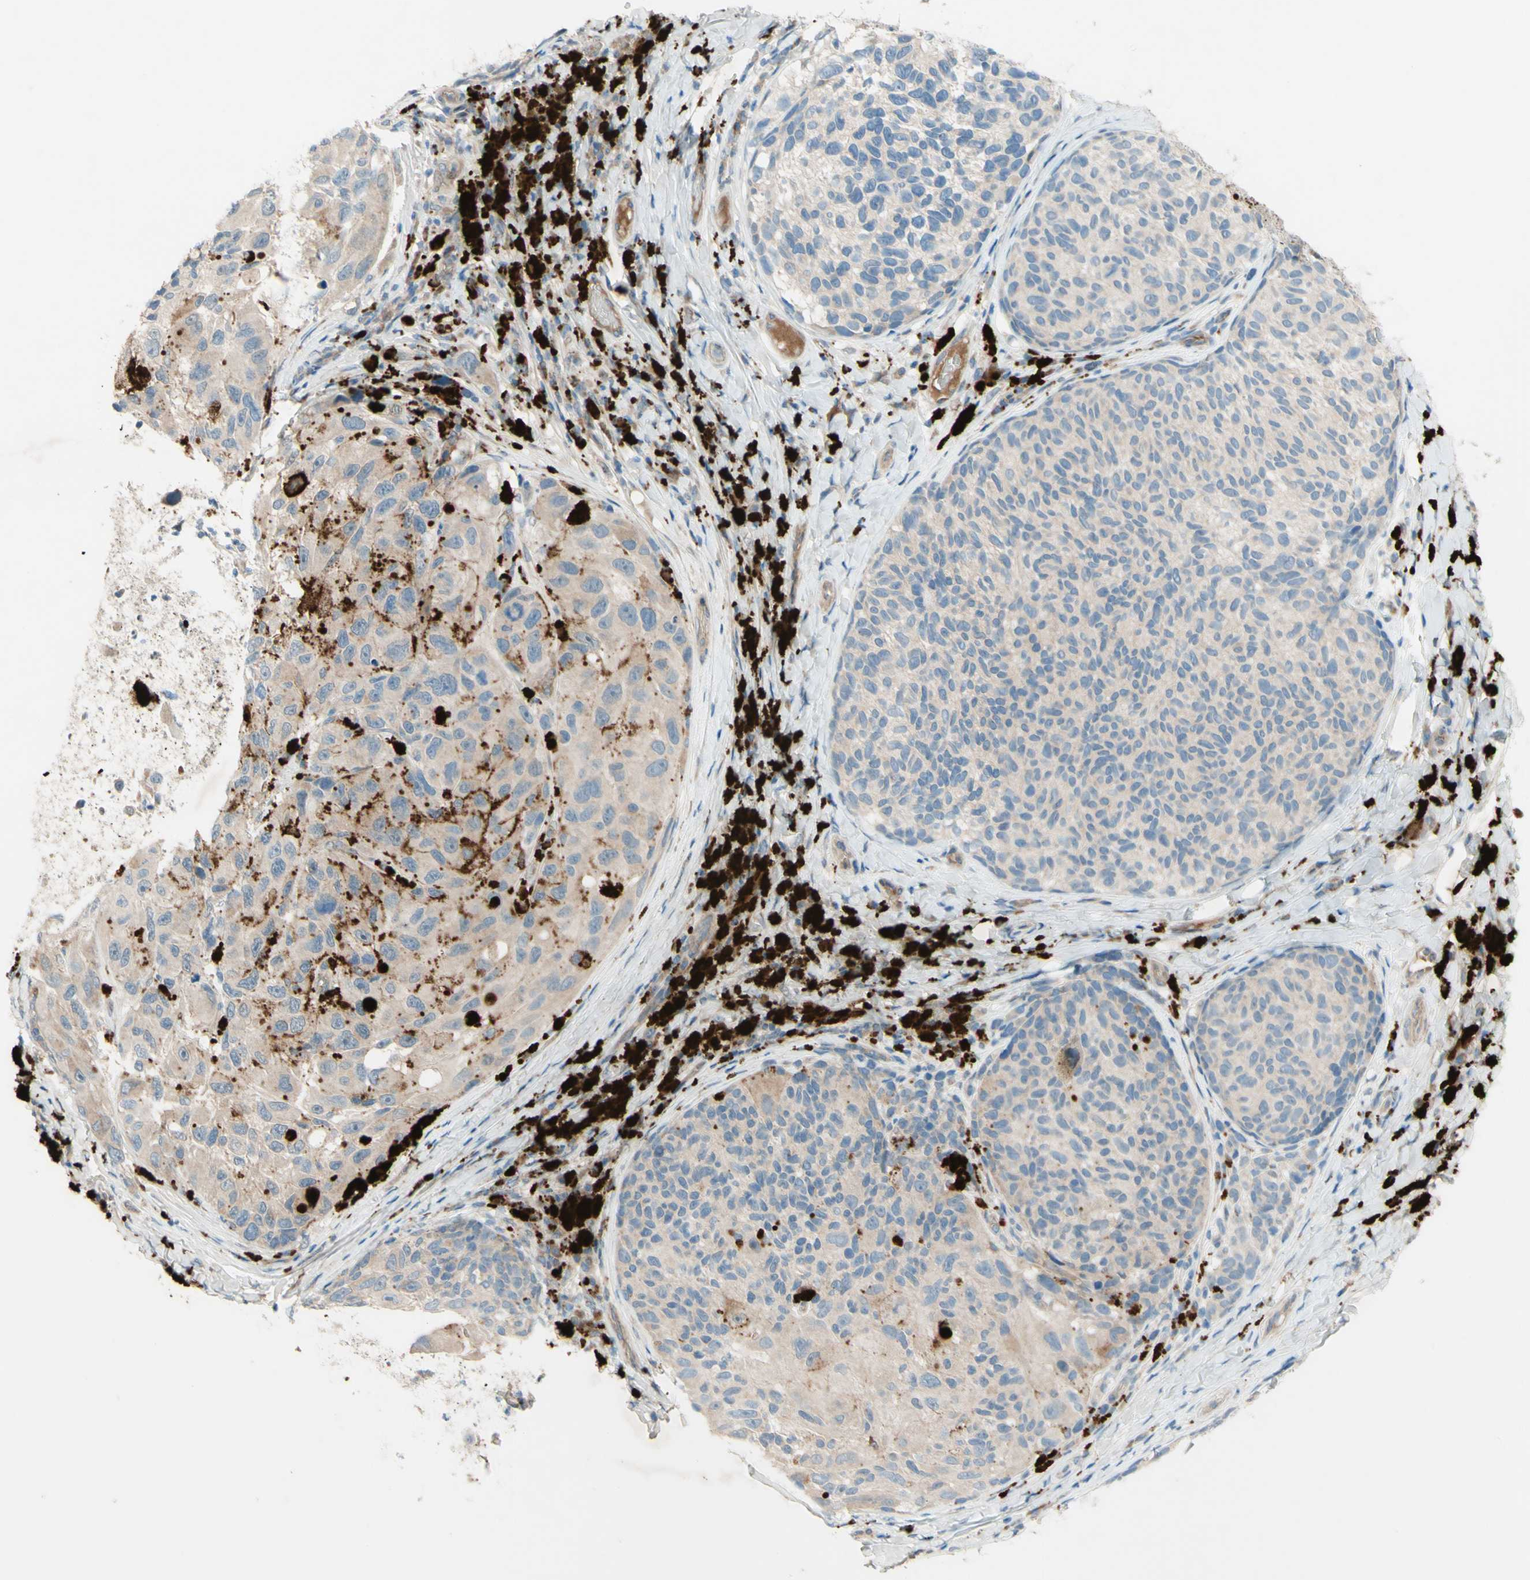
{"staining": {"intensity": "weak", "quantity": "<25%", "location": "cytoplasmic/membranous"}, "tissue": "melanoma", "cell_type": "Tumor cells", "image_type": "cancer", "snomed": [{"axis": "morphology", "description": "Malignant melanoma, NOS"}, {"axis": "topography", "description": "Skin"}], "caption": "Melanoma was stained to show a protein in brown. There is no significant staining in tumor cells. (DAB (3,3'-diaminobenzidine) IHC with hematoxylin counter stain).", "gene": "IL2", "patient": {"sex": "female", "age": 73}}